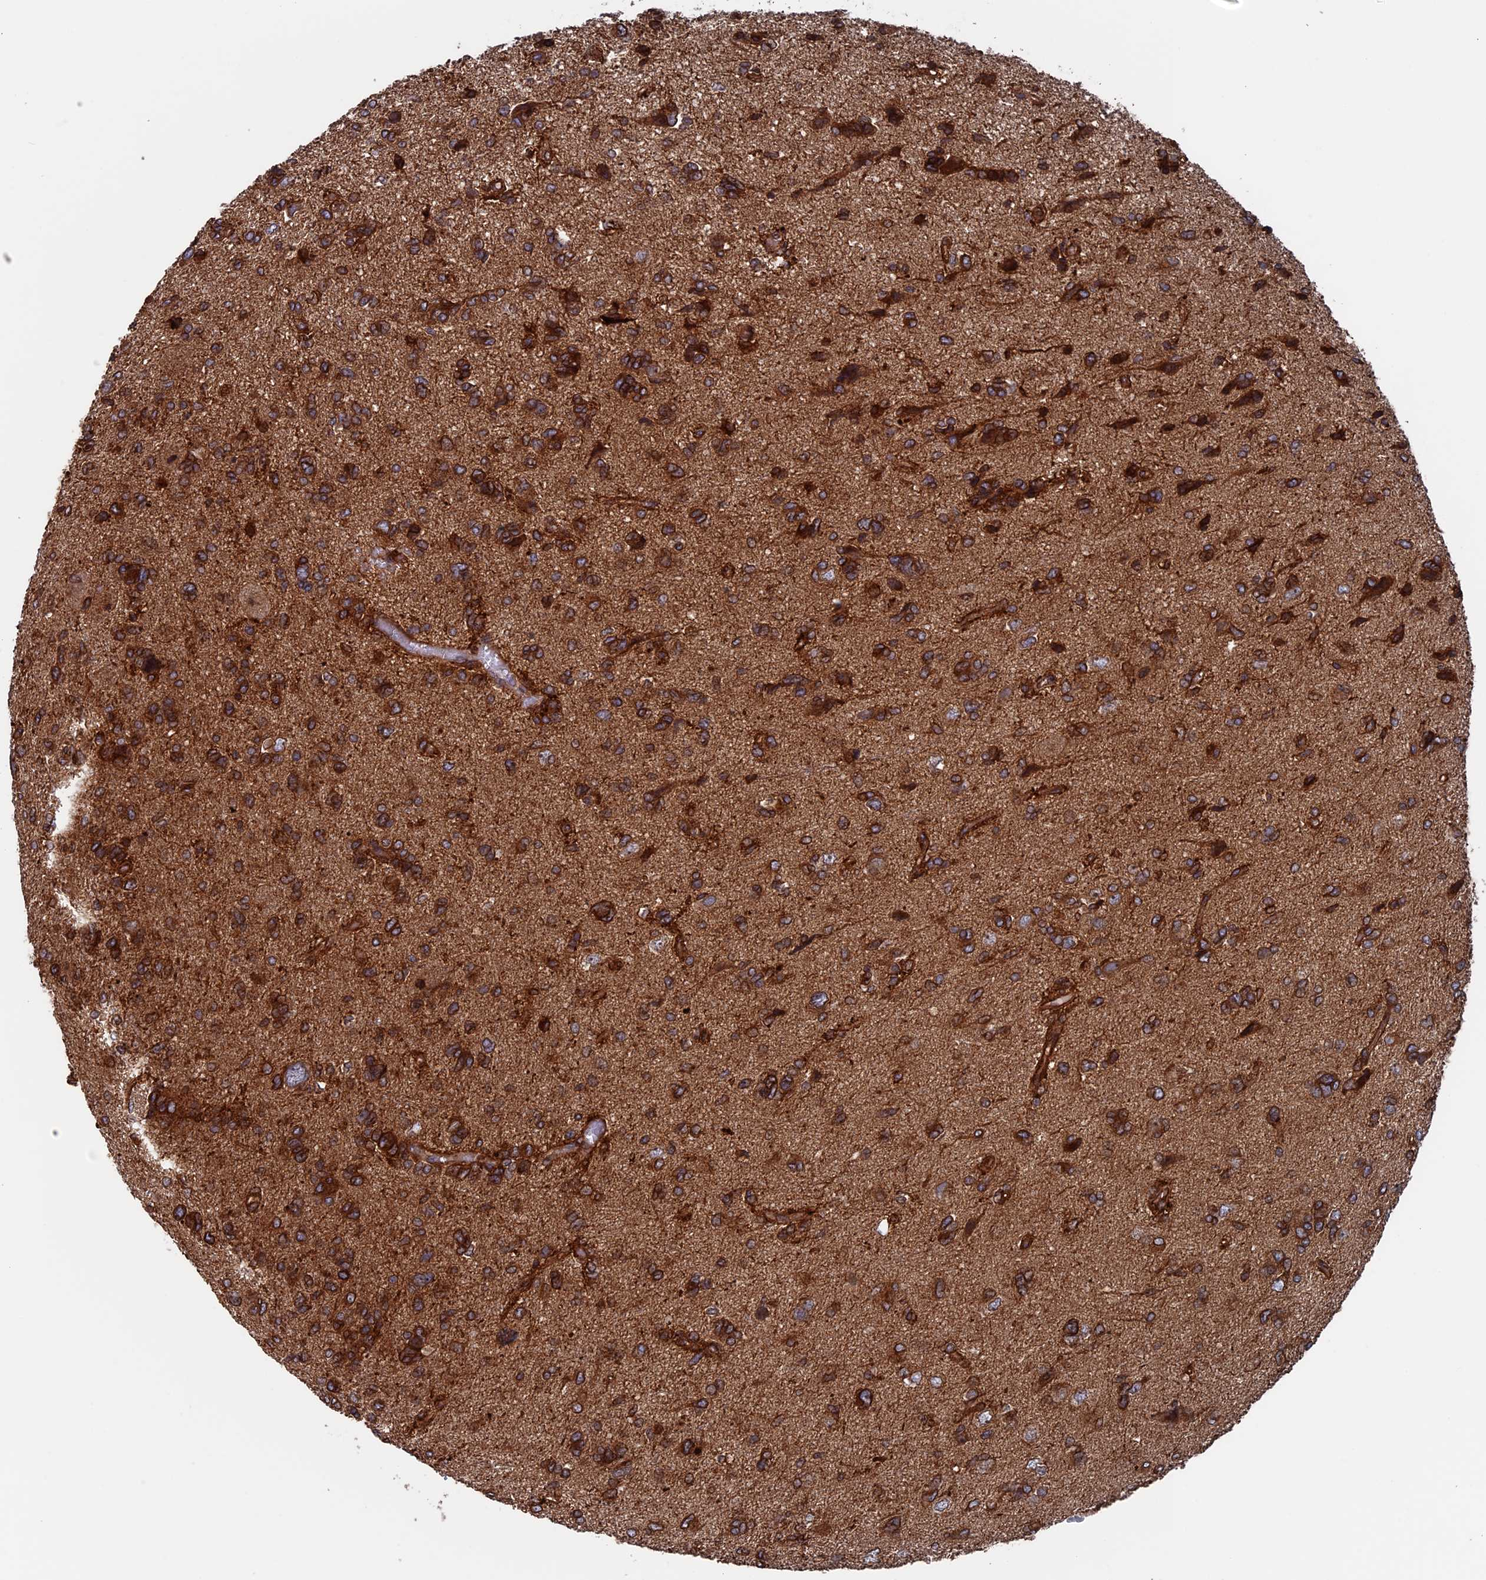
{"staining": {"intensity": "strong", "quantity": ">75%", "location": "cytoplasmic/membranous"}, "tissue": "glioma", "cell_type": "Tumor cells", "image_type": "cancer", "snomed": [{"axis": "morphology", "description": "Glioma, malignant, High grade"}, {"axis": "topography", "description": "Brain"}], "caption": "DAB (3,3'-diaminobenzidine) immunohistochemical staining of high-grade glioma (malignant) displays strong cytoplasmic/membranous protein expression in about >75% of tumor cells.", "gene": "RPUSD1", "patient": {"sex": "female", "age": 59}}